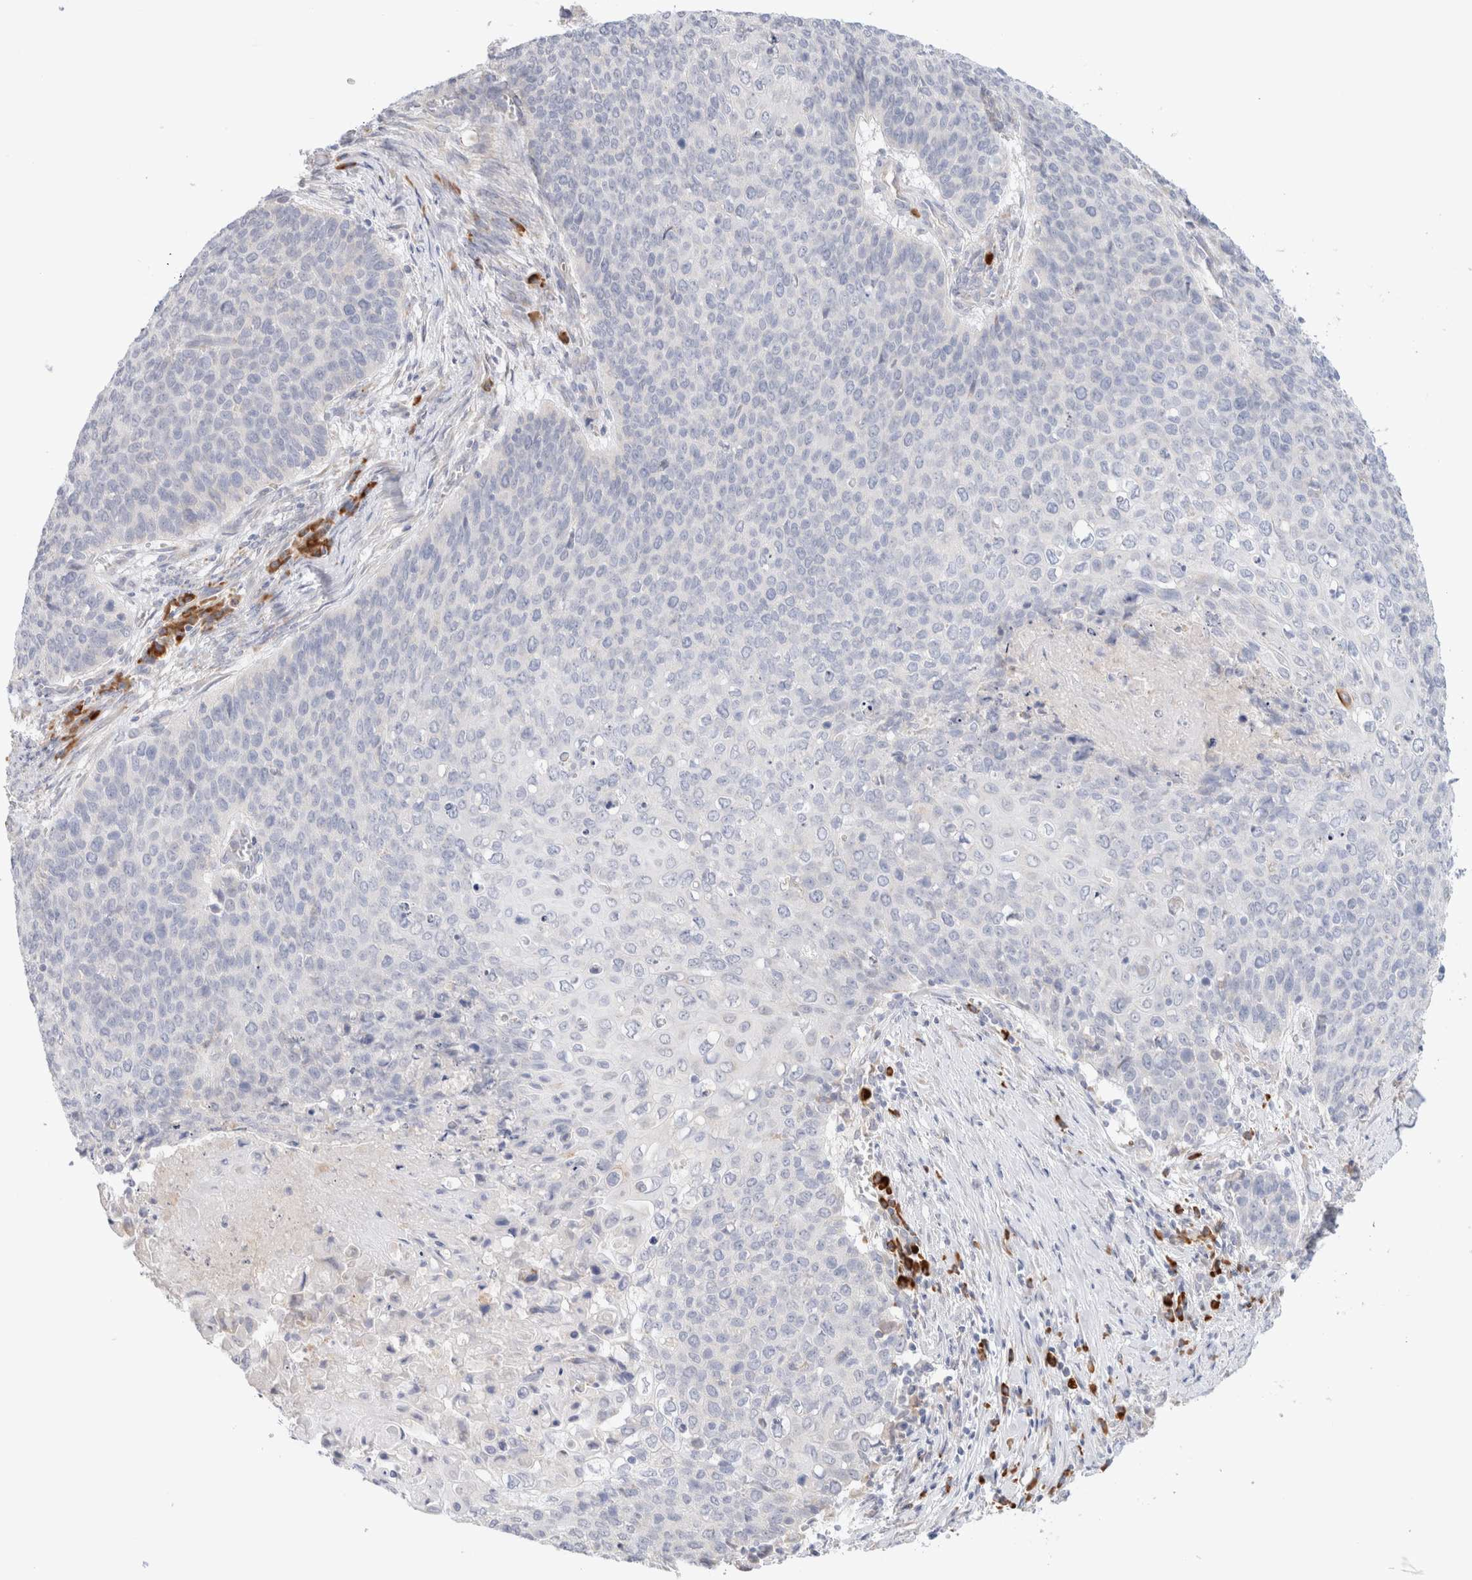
{"staining": {"intensity": "negative", "quantity": "none", "location": "none"}, "tissue": "cervical cancer", "cell_type": "Tumor cells", "image_type": "cancer", "snomed": [{"axis": "morphology", "description": "Squamous cell carcinoma, NOS"}, {"axis": "topography", "description": "Cervix"}], "caption": "Tumor cells show no significant protein expression in cervical cancer (squamous cell carcinoma). The staining was performed using DAB (3,3'-diaminobenzidine) to visualize the protein expression in brown, while the nuclei were stained in blue with hematoxylin (Magnification: 20x).", "gene": "GADD45G", "patient": {"sex": "female", "age": 39}}